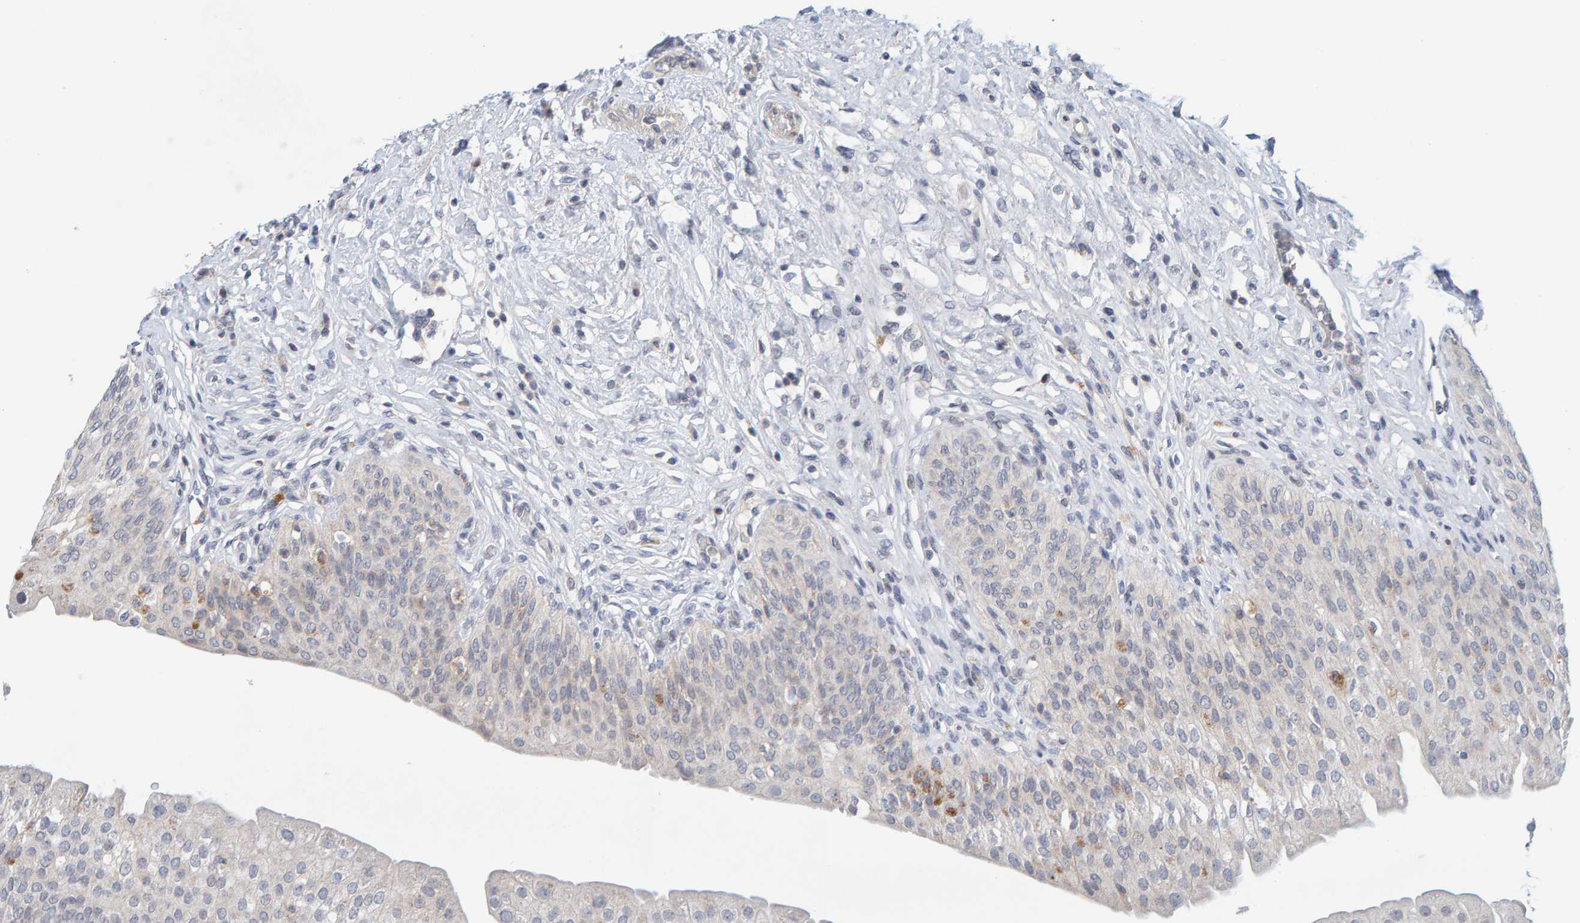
{"staining": {"intensity": "negative", "quantity": "none", "location": "none"}, "tissue": "urinary bladder", "cell_type": "Urothelial cells", "image_type": "normal", "snomed": [{"axis": "morphology", "description": "Normal tissue, NOS"}, {"axis": "topography", "description": "Urinary bladder"}], "caption": "Urinary bladder stained for a protein using immunohistochemistry exhibits no positivity urothelial cells.", "gene": "CDH2", "patient": {"sex": "male", "age": 46}}